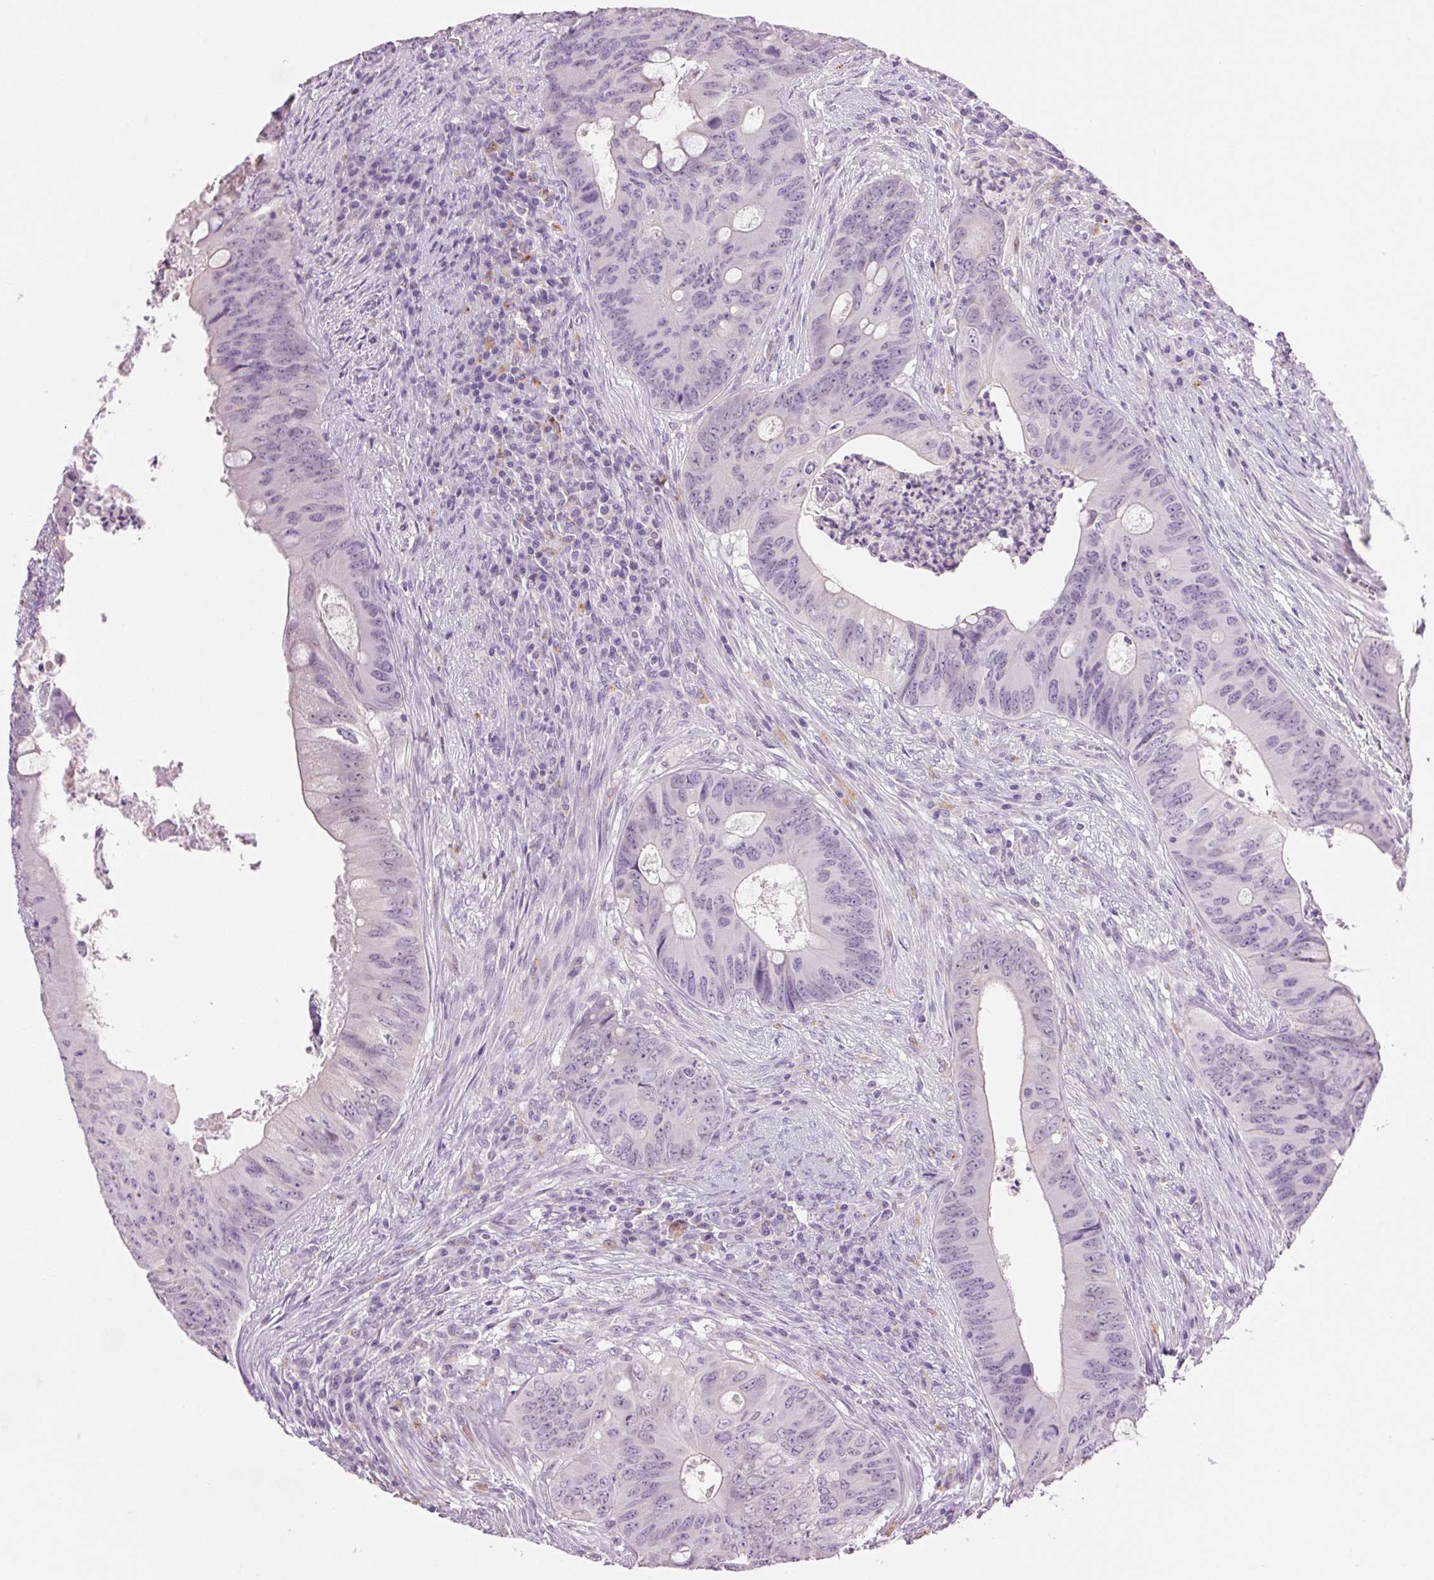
{"staining": {"intensity": "negative", "quantity": "none", "location": "none"}, "tissue": "colorectal cancer", "cell_type": "Tumor cells", "image_type": "cancer", "snomed": [{"axis": "morphology", "description": "Adenocarcinoma, NOS"}, {"axis": "topography", "description": "Colon"}], "caption": "Photomicrograph shows no protein positivity in tumor cells of colorectal cancer tissue.", "gene": "MPO", "patient": {"sex": "female", "age": 74}}